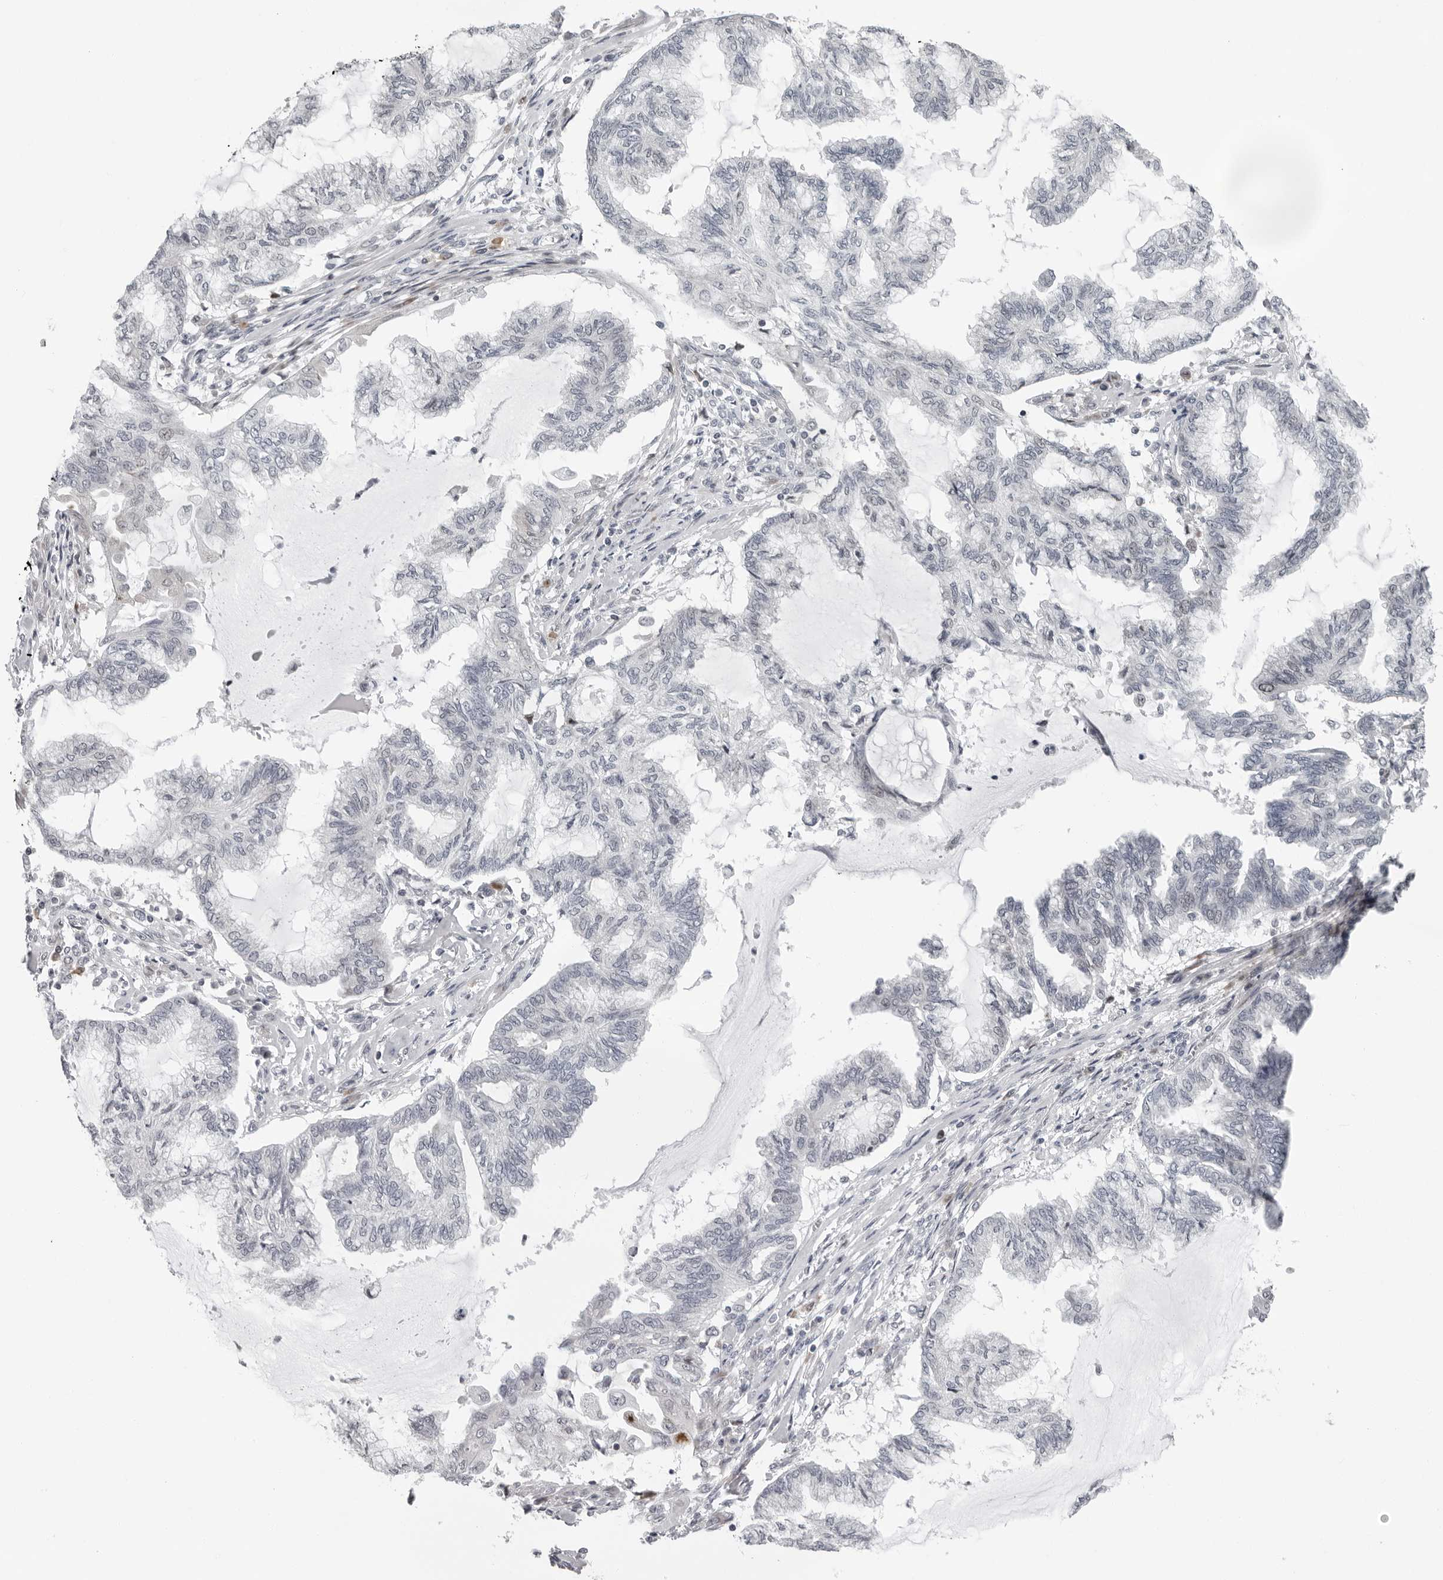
{"staining": {"intensity": "negative", "quantity": "none", "location": "none"}, "tissue": "endometrial cancer", "cell_type": "Tumor cells", "image_type": "cancer", "snomed": [{"axis": "morphology", "description": "Adenocarcinoma, NOS"}, {"axis": "topography", "description": "Endometrium"}], "caption": "A micrograph of human endometrial cancer (adenocarcinoma) is negative for staining in tumor cells.", "gene": "PIP4K2C", "patient": {"sex": "female", "age": 86}}